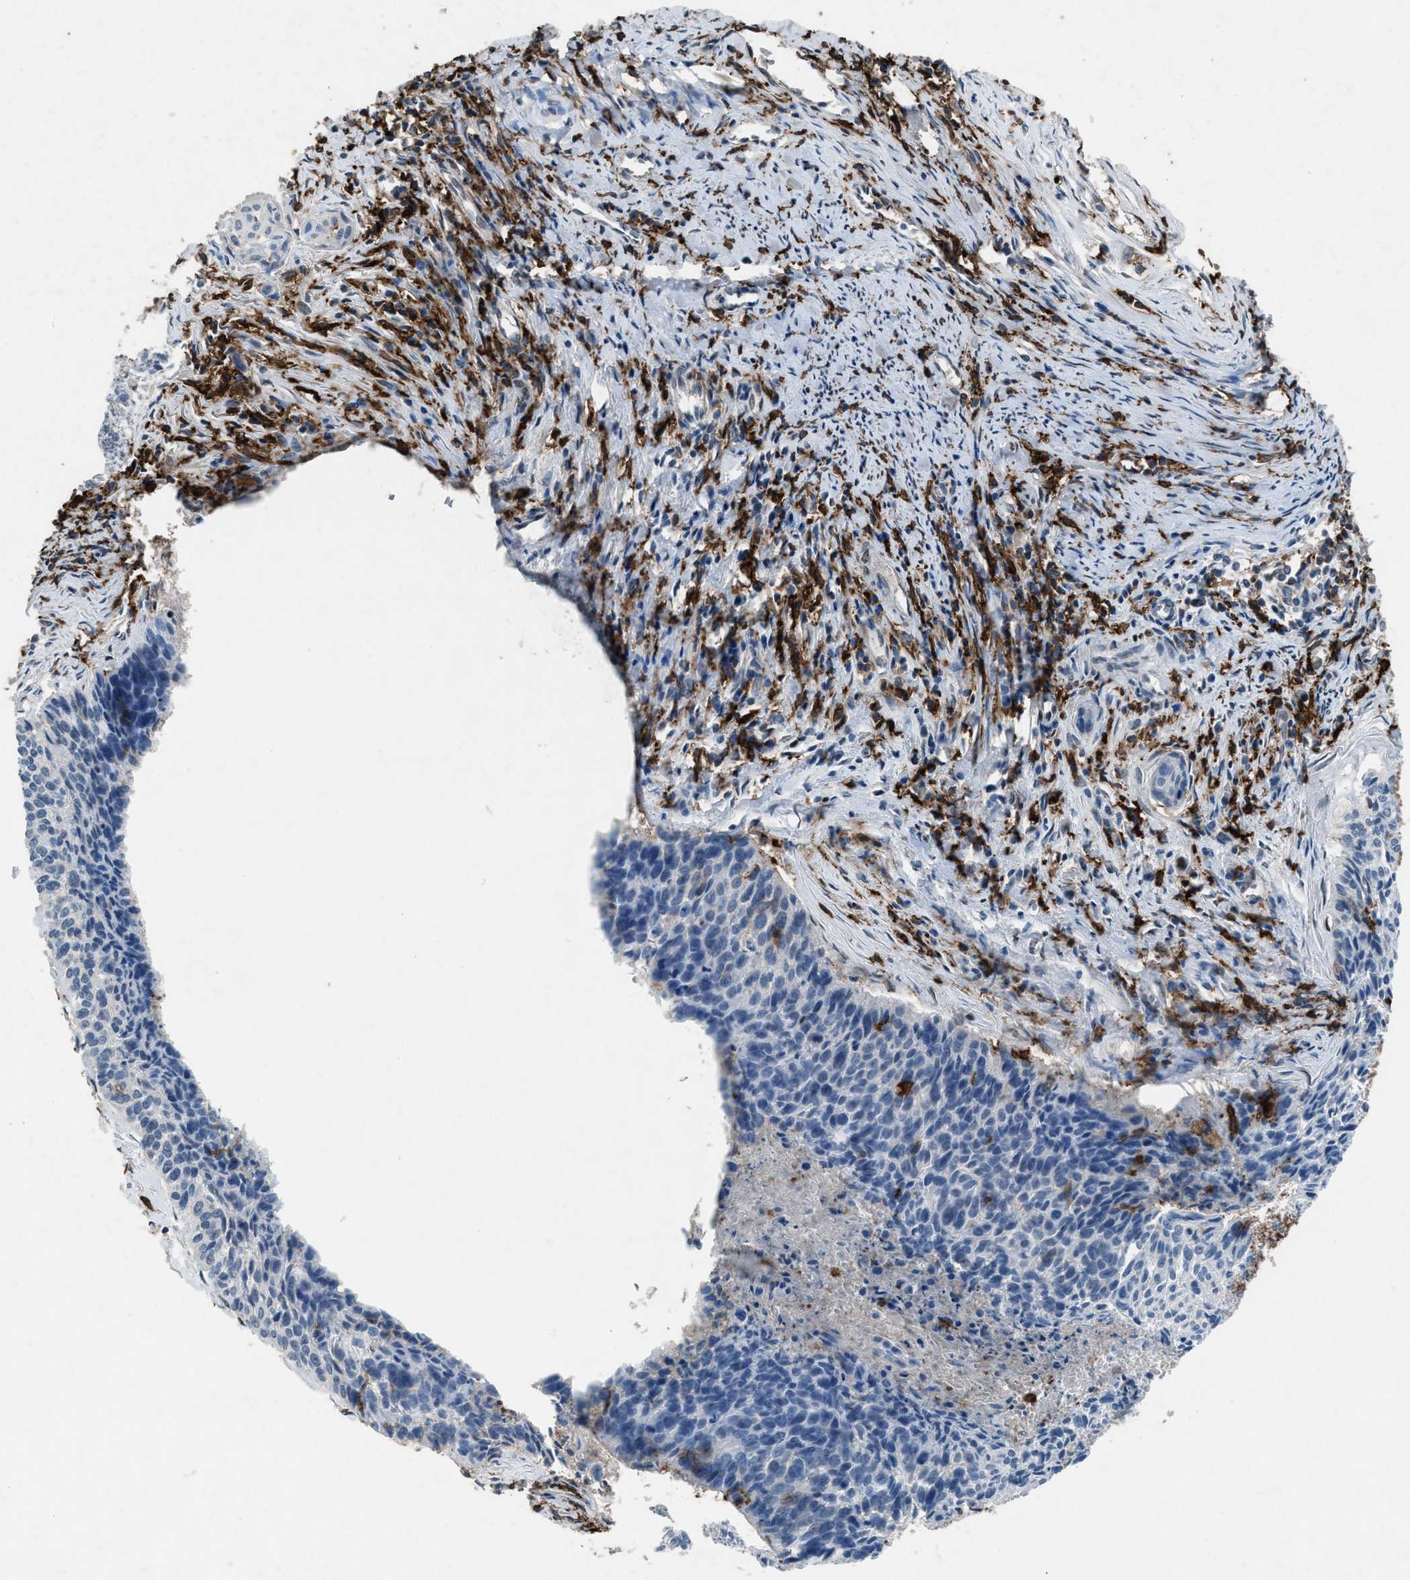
{"staining": {"intensity": "negative", "quantity": "none", "location": "none"}, "tissue": "cervical cancer", "cell_type": "Tumor cells", "image_type": "cancer", "snomed": [{"axis": "morphology", "description": "Squamous cell carcinoma, NOS"}, {"axis": "topography", "description": "Cervix"}], "caption": "Image shows no significant protein expression in tumor cells of cervical cancer (squamous cell carcinoma). (DAB immunohistochemistry with hematoxylin counter stain).", "gene": "FCER1G", "patient": {"sex": "female", "age": 55}}